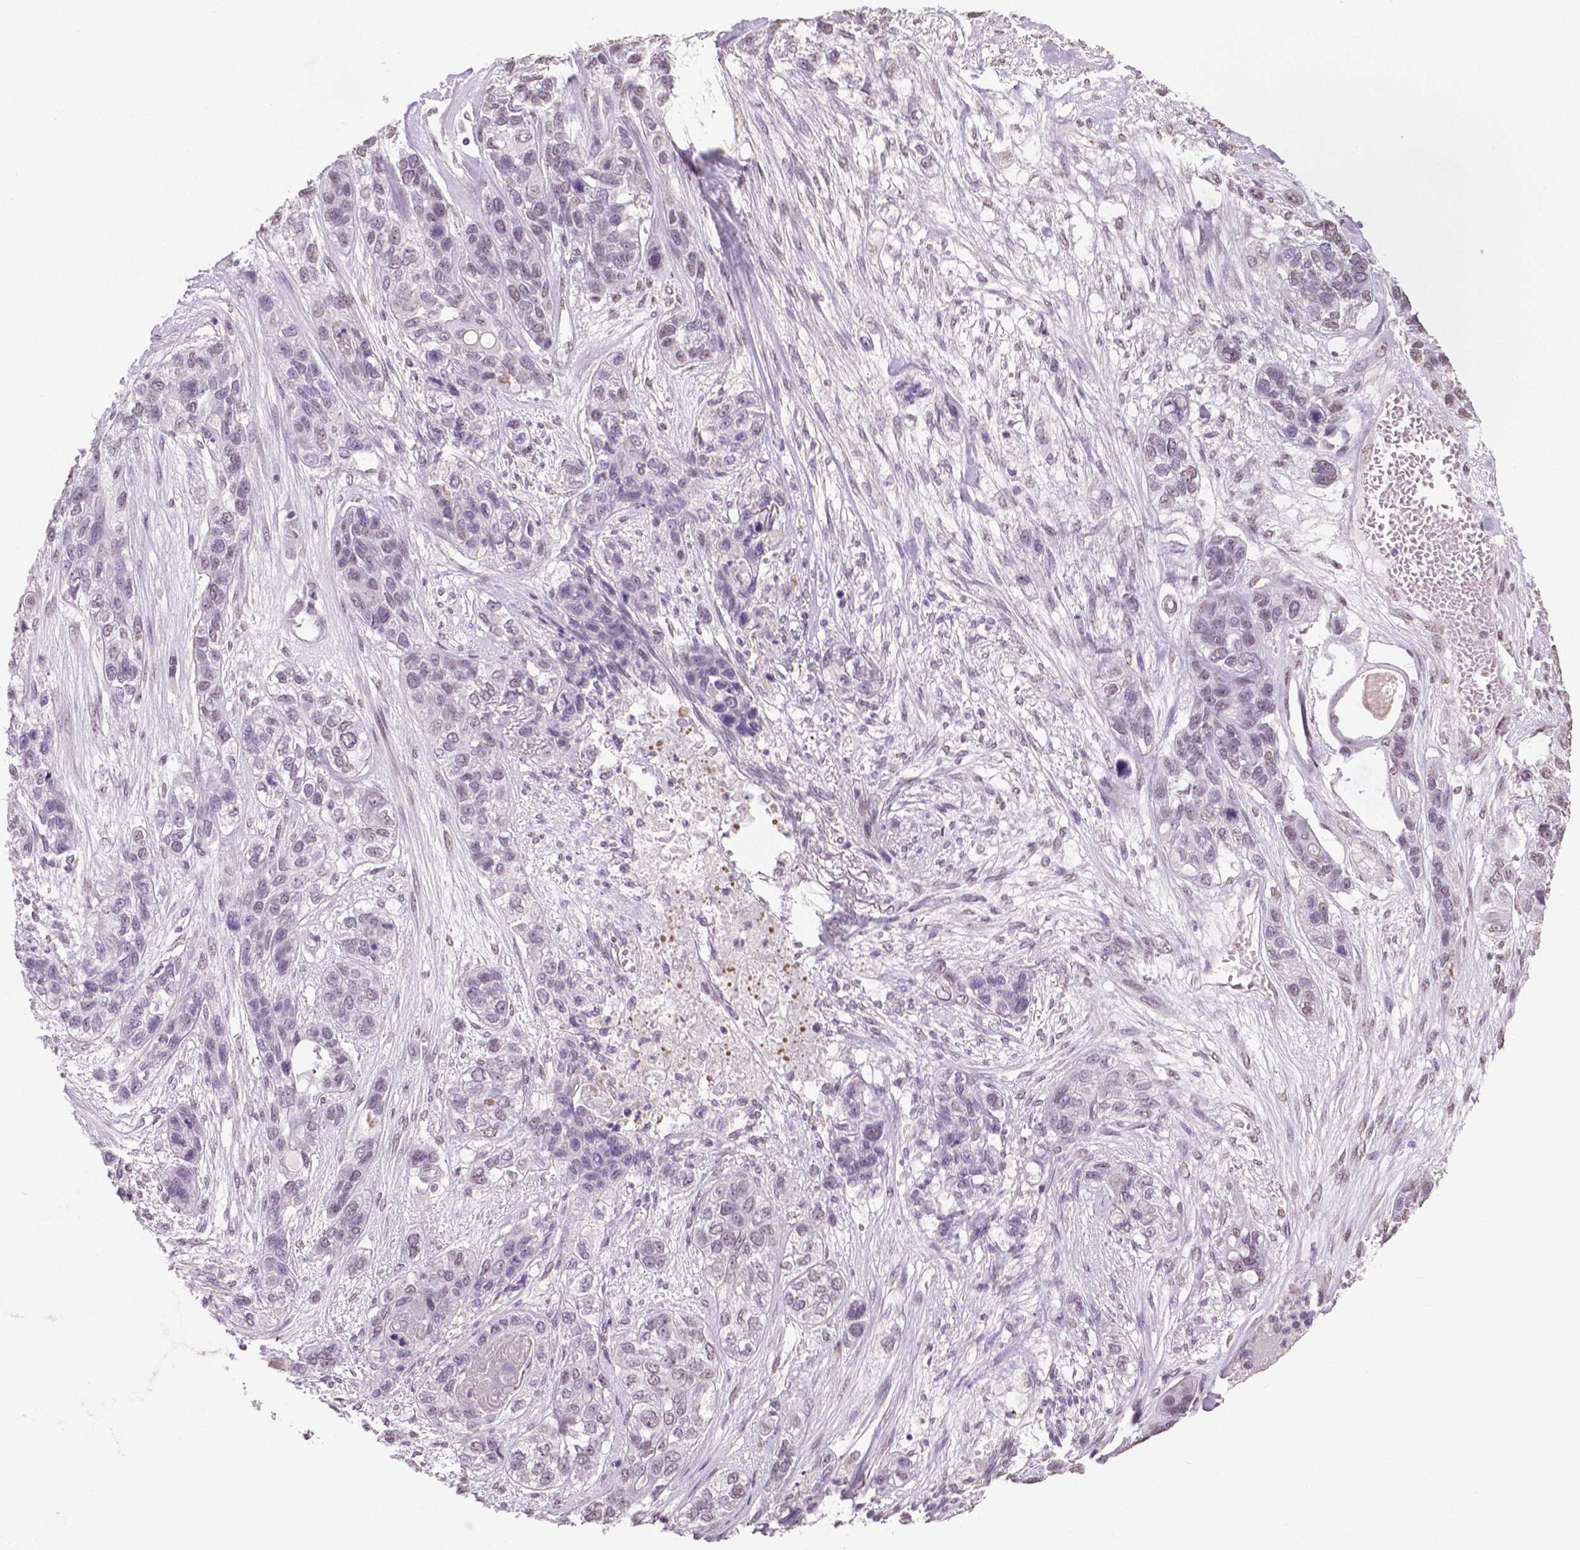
{"staining": {"intensity": "negative", "quantity": "none", "location": "none"}, "tissue": "lung cancer", "cell_type": "Tumor cells", "image_type": "cancer", "snomed": [{"axis": "morphology", "description": "Squamous cell carcinoma, NOS"}, {"axis": "topography", "description": "Lung"}], "caption": "This image is of lung cancer stained with immunohistochemistry (IHC) to label a protein in brown with the nuclei are counter-stained blue. There is no positivity in tumor cells. The staining is performed using DAB brown chromogen with nuclei counter-stained in using hematoxylin.", "gene": "IGF2BP1", "patient": {"sex": "female", "age": 70}}